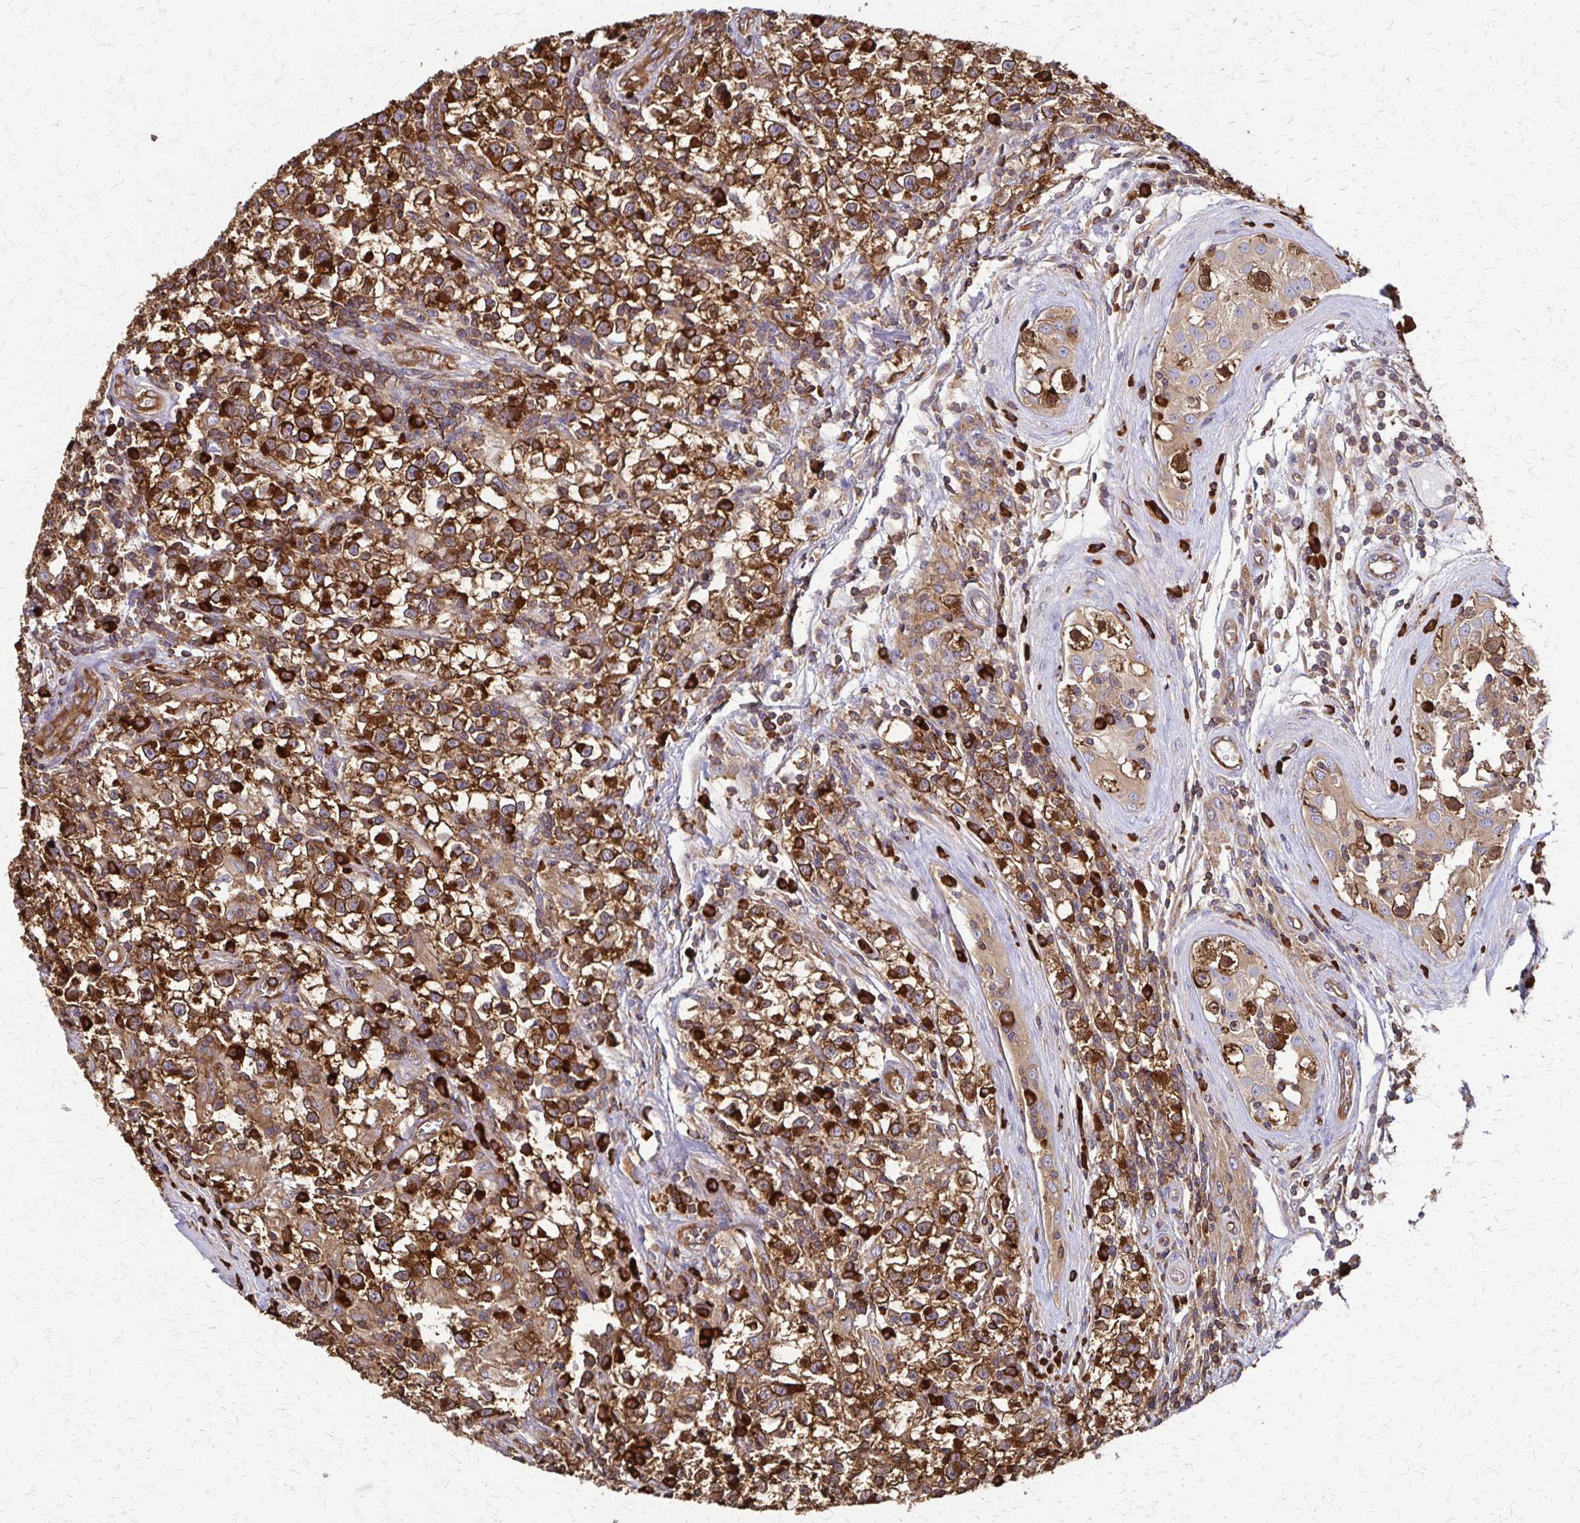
{"staining": {"intensity": "strong", "quantity": ">75%", "location": "cytoplasmic/membranous"}, "tissue": "testis cancer", "cell_type": "Tumor cells", "image_type": "cancer", "snomed": [{"axis": "morphology", "description": "Seminoma, NOS"}, {"axis": "topography", "description": "Testis"}], "caption": "Immunohistochemical staining of human testis cancer reveals high levels of strong cytoplasmic/membranous protein staining in approximately >75% of tumor cells. (IHC, brightfield microscopy, high magnification).", "gene": "EEF2", "patient": {"sex": "male", "age": 31}}